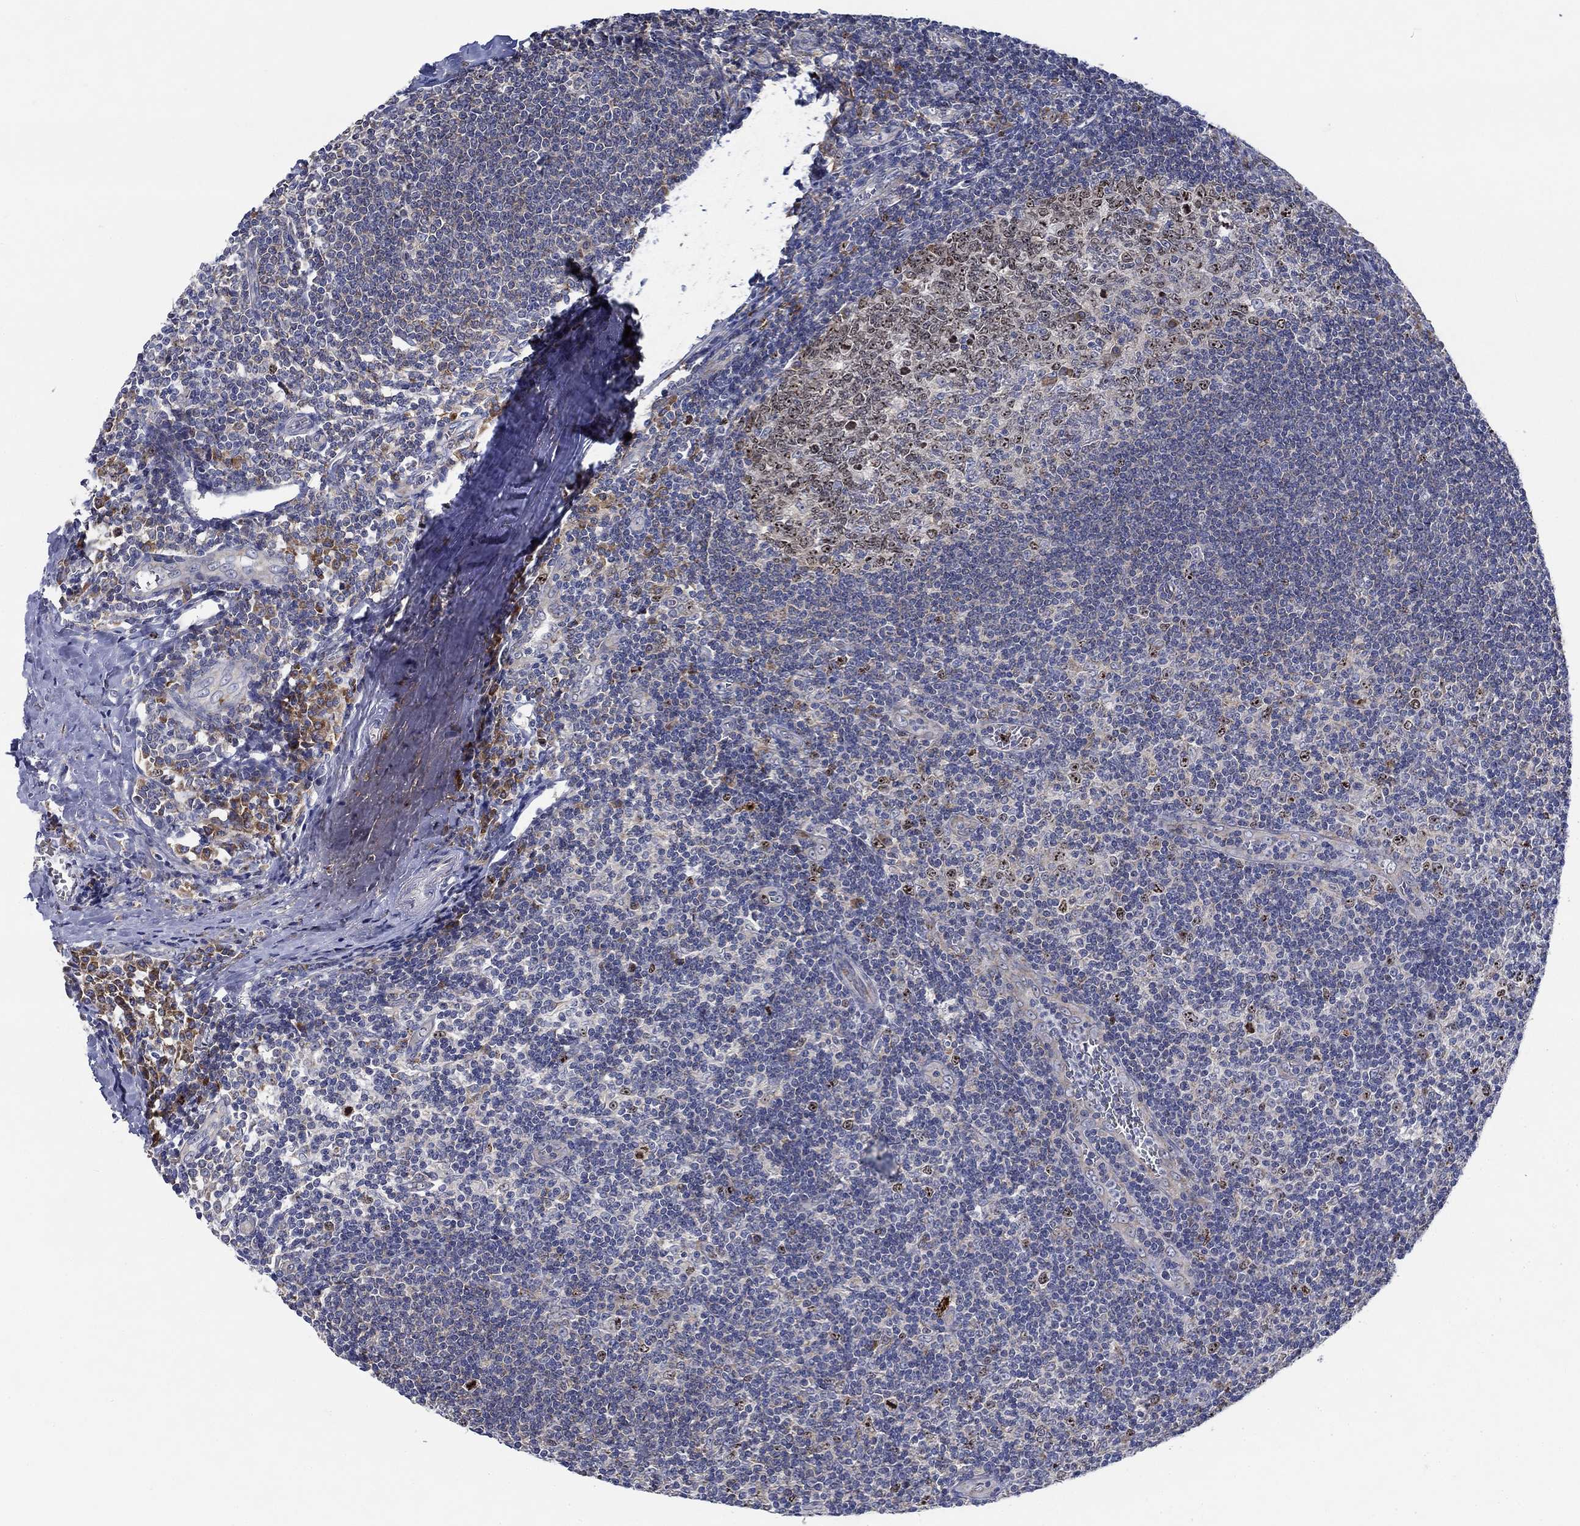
{"staining": {"intensity": "moderate", "quantity": "<25%", "location": "cytoplasmic/membranous"}, "tissue": "tonsil", "cell_type": "Germinal center cells", "image_type": "normal", "snomed": [{"axis": "morphology", "description": "Normal tissue, NOS"}, {"axis": "topography", "description": "Tonsil"}], "caption": "Normal tonsil reveals moderate cytoplasmic/membranous positivity in about <25% of germinal center cells, visualized by immunohistochemistry.", "gene": "MMP24", "patient": {"sex": "male", "age": 33}}